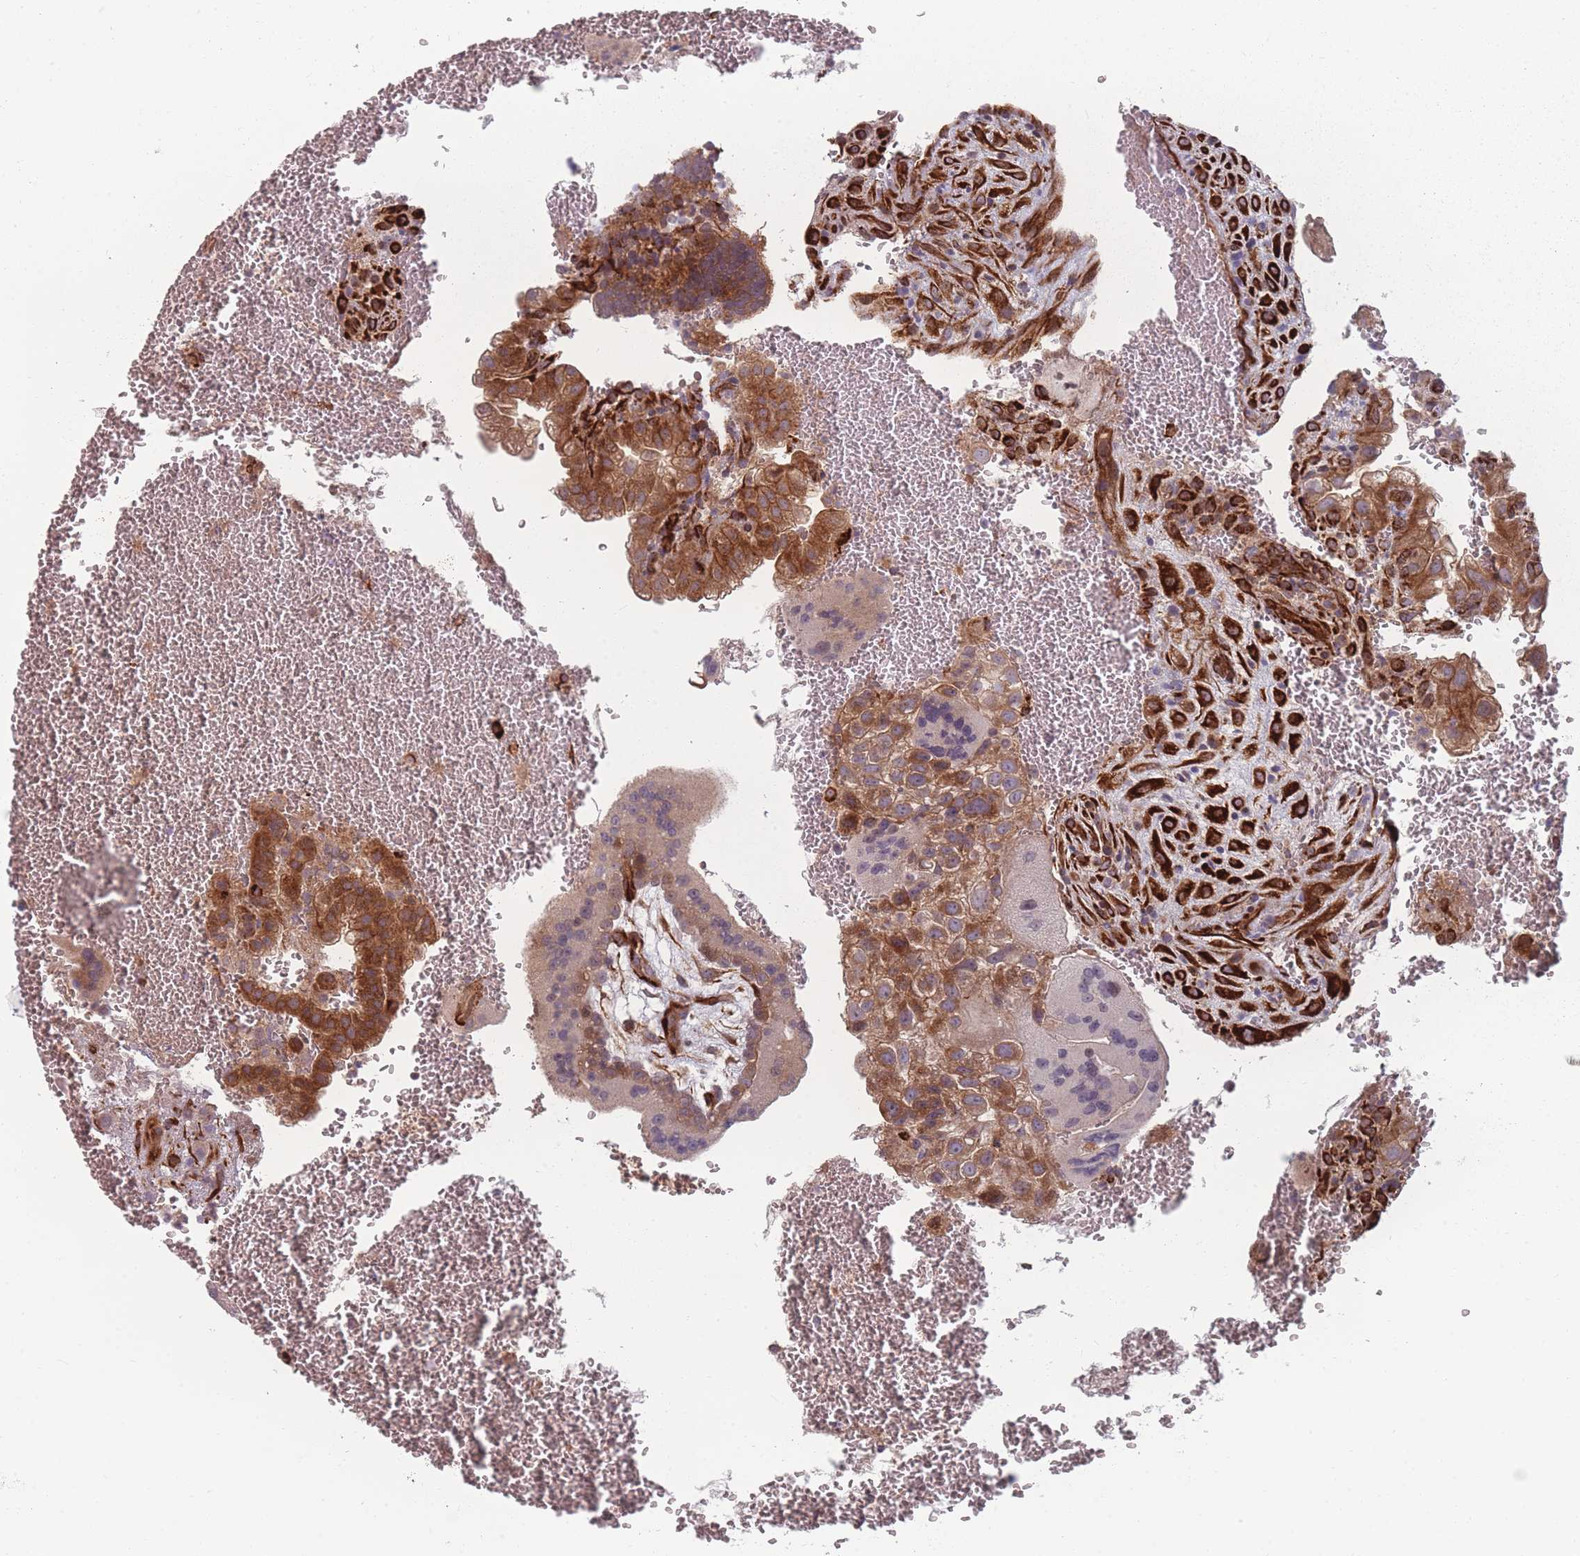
{"staining": {"intensity": "moderate", "quantity": ">75%", "location": "cytoplasmic/membranous"}, "tissue": "placenta", "cell_type": "Trophoblastic cells", "image_type": "normal", "snomed": [{"axis": "morphology", "description": "Normal tissue, NOS"}, {"axis": "topography", "description": "Placenta"}], "caption": "IHC micrograph of unremarkable placenta: placenta stained using IHC exhibits medium levels of moderate protein expression localized specifically in the cytoplasmic/membranous of trophoblastic cells, appearing as a cytoplasmic/membranous brown color.", "gene": "EEF1AKMT2", "patient": {"sex": "female", "age": 35}}